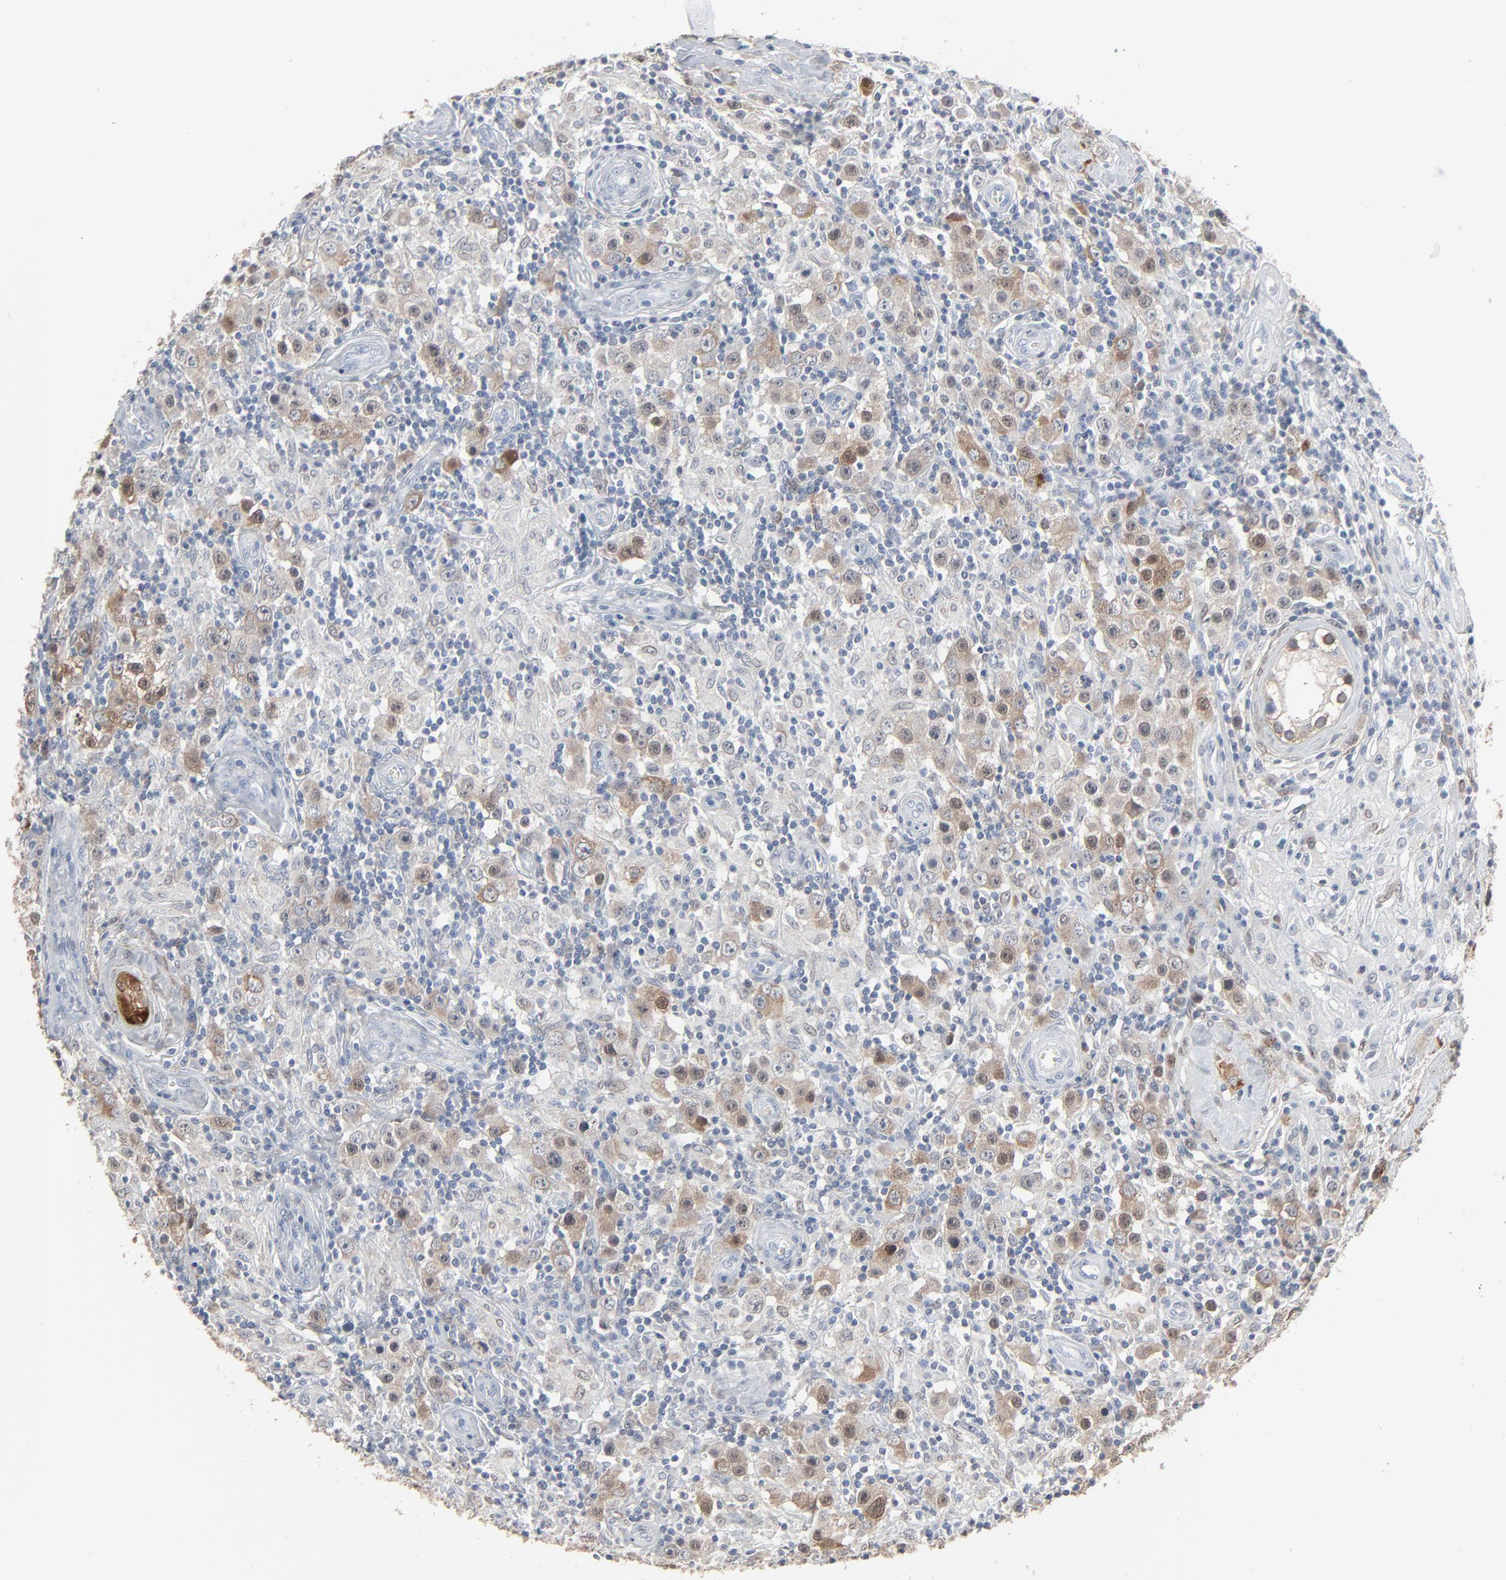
{"staining": {"intensity": "moderate", "quantity": ">75%", "location": "cytoplasmic/membranous"}, "tissue": "testis cancer", "cell_type": "Tumor cells", "image_type": "cancer", "snomed": [{"axis": "morphology", "description": "Seminoma, NOS"}, {"axis": "topography", "description": "Testis"}], "caption": "This micrograph reveals testis cancer (seminoma) stained with immunohistochemistry to label a protein in brown. The cytoplasmic/membranous of tumor cells show moderate positivity for the protein. Nuclei are counter-stained blue.", "gene": "PHGDH", "patient": {"sex": "male", "age": 32}}